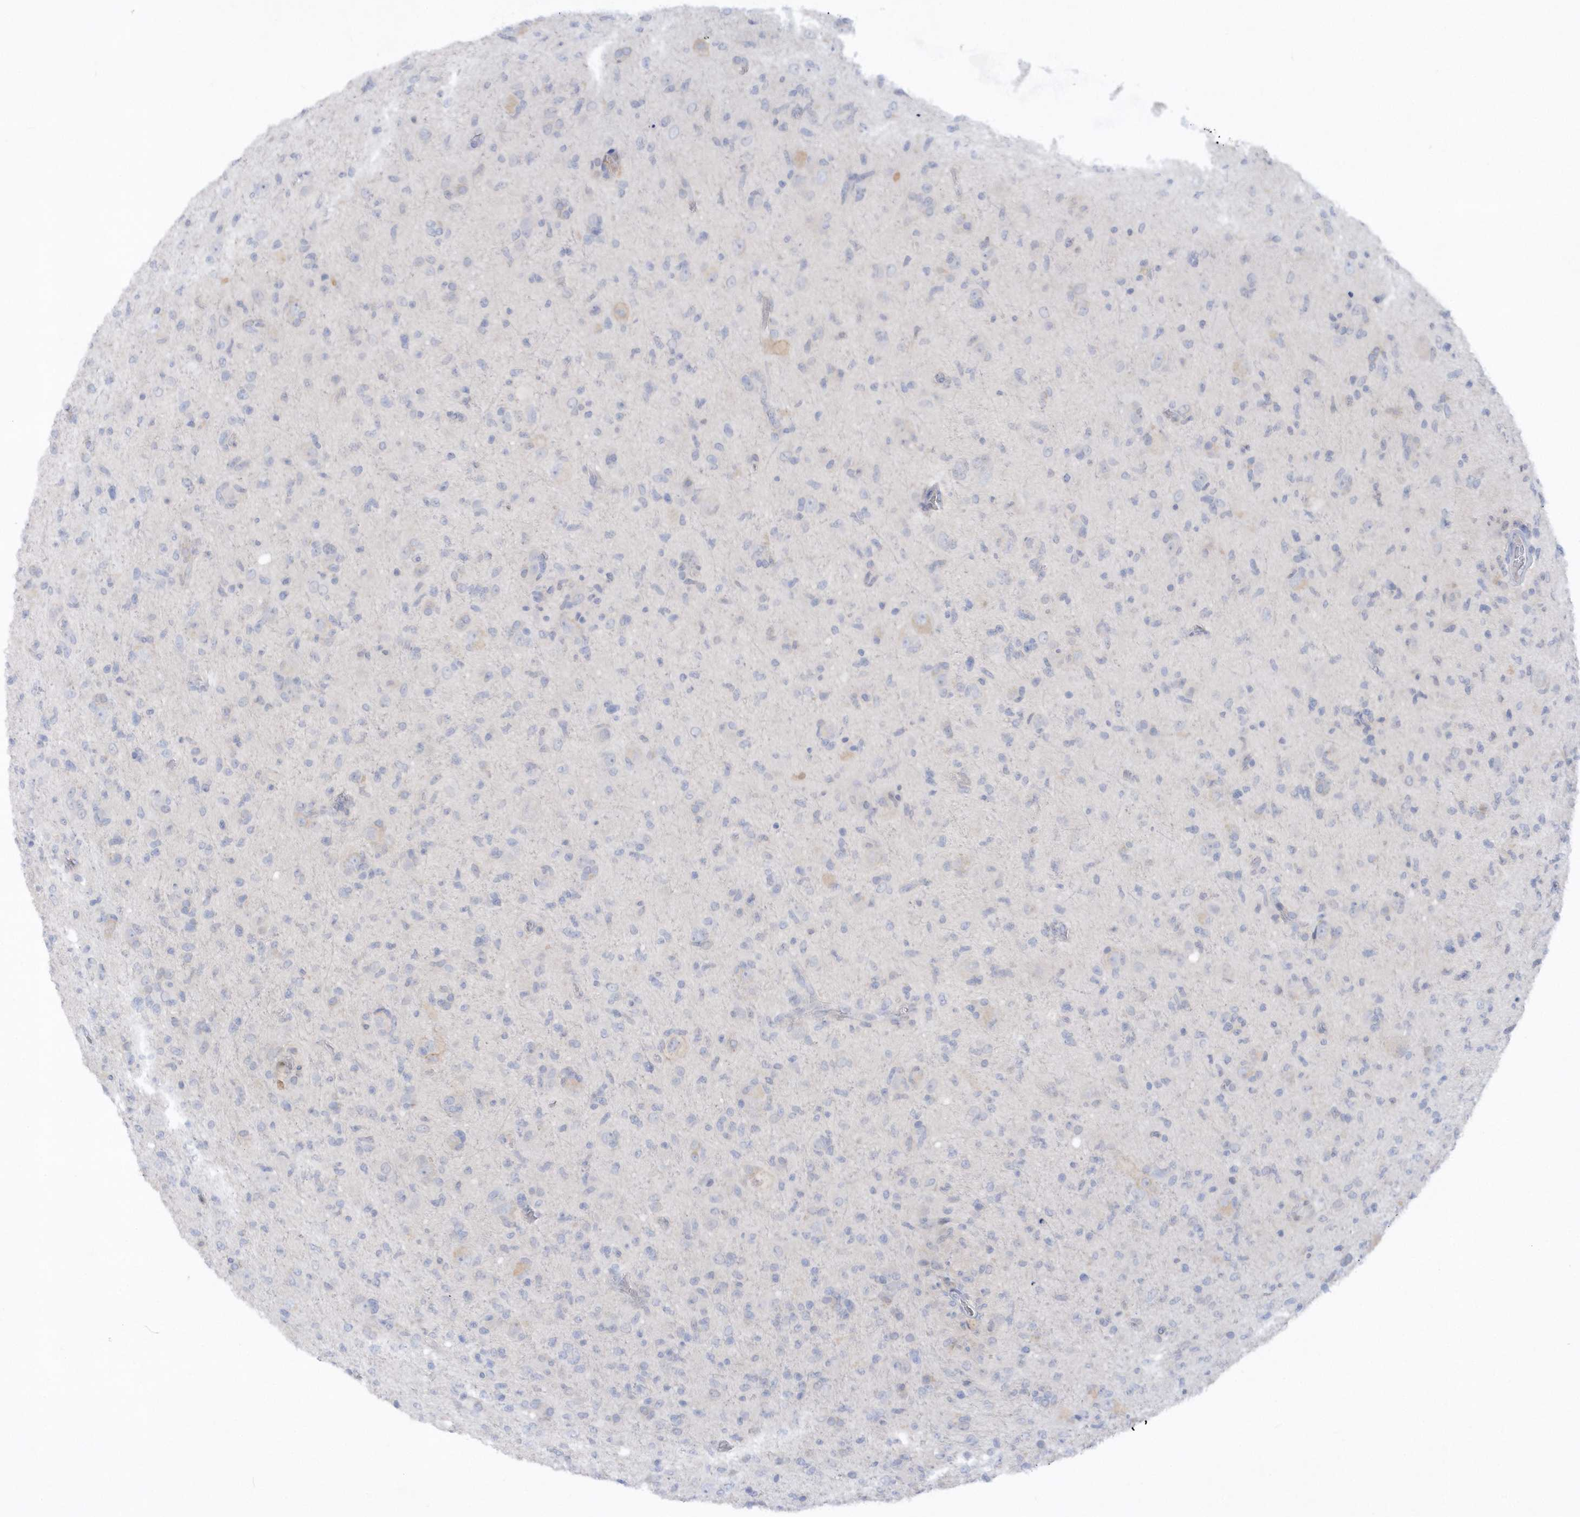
{"staining": {"intensity": "negative", "quantity": "none", "location": "none"}, "tissue": "glioma", "cell_type": "Tumor cells", "image_type": "cancer", "snomed": [{"axis": "morphology", "description": "Glioma, malignant, High grade"}, {"axis": "topography", "description": "Brain"}], "caption": "Glioma was stained to show a protein in brown. There is no significant staining in tumor cells. Brightfield microscopy of immunohistochemistry (IHC) stained with DAB (3,3'-diaminobenzidine) (brown) and hematoxylin (blue), captured at high magnification.", "gene": "RPE", "patient": {"sex": "female", "age": 57}}